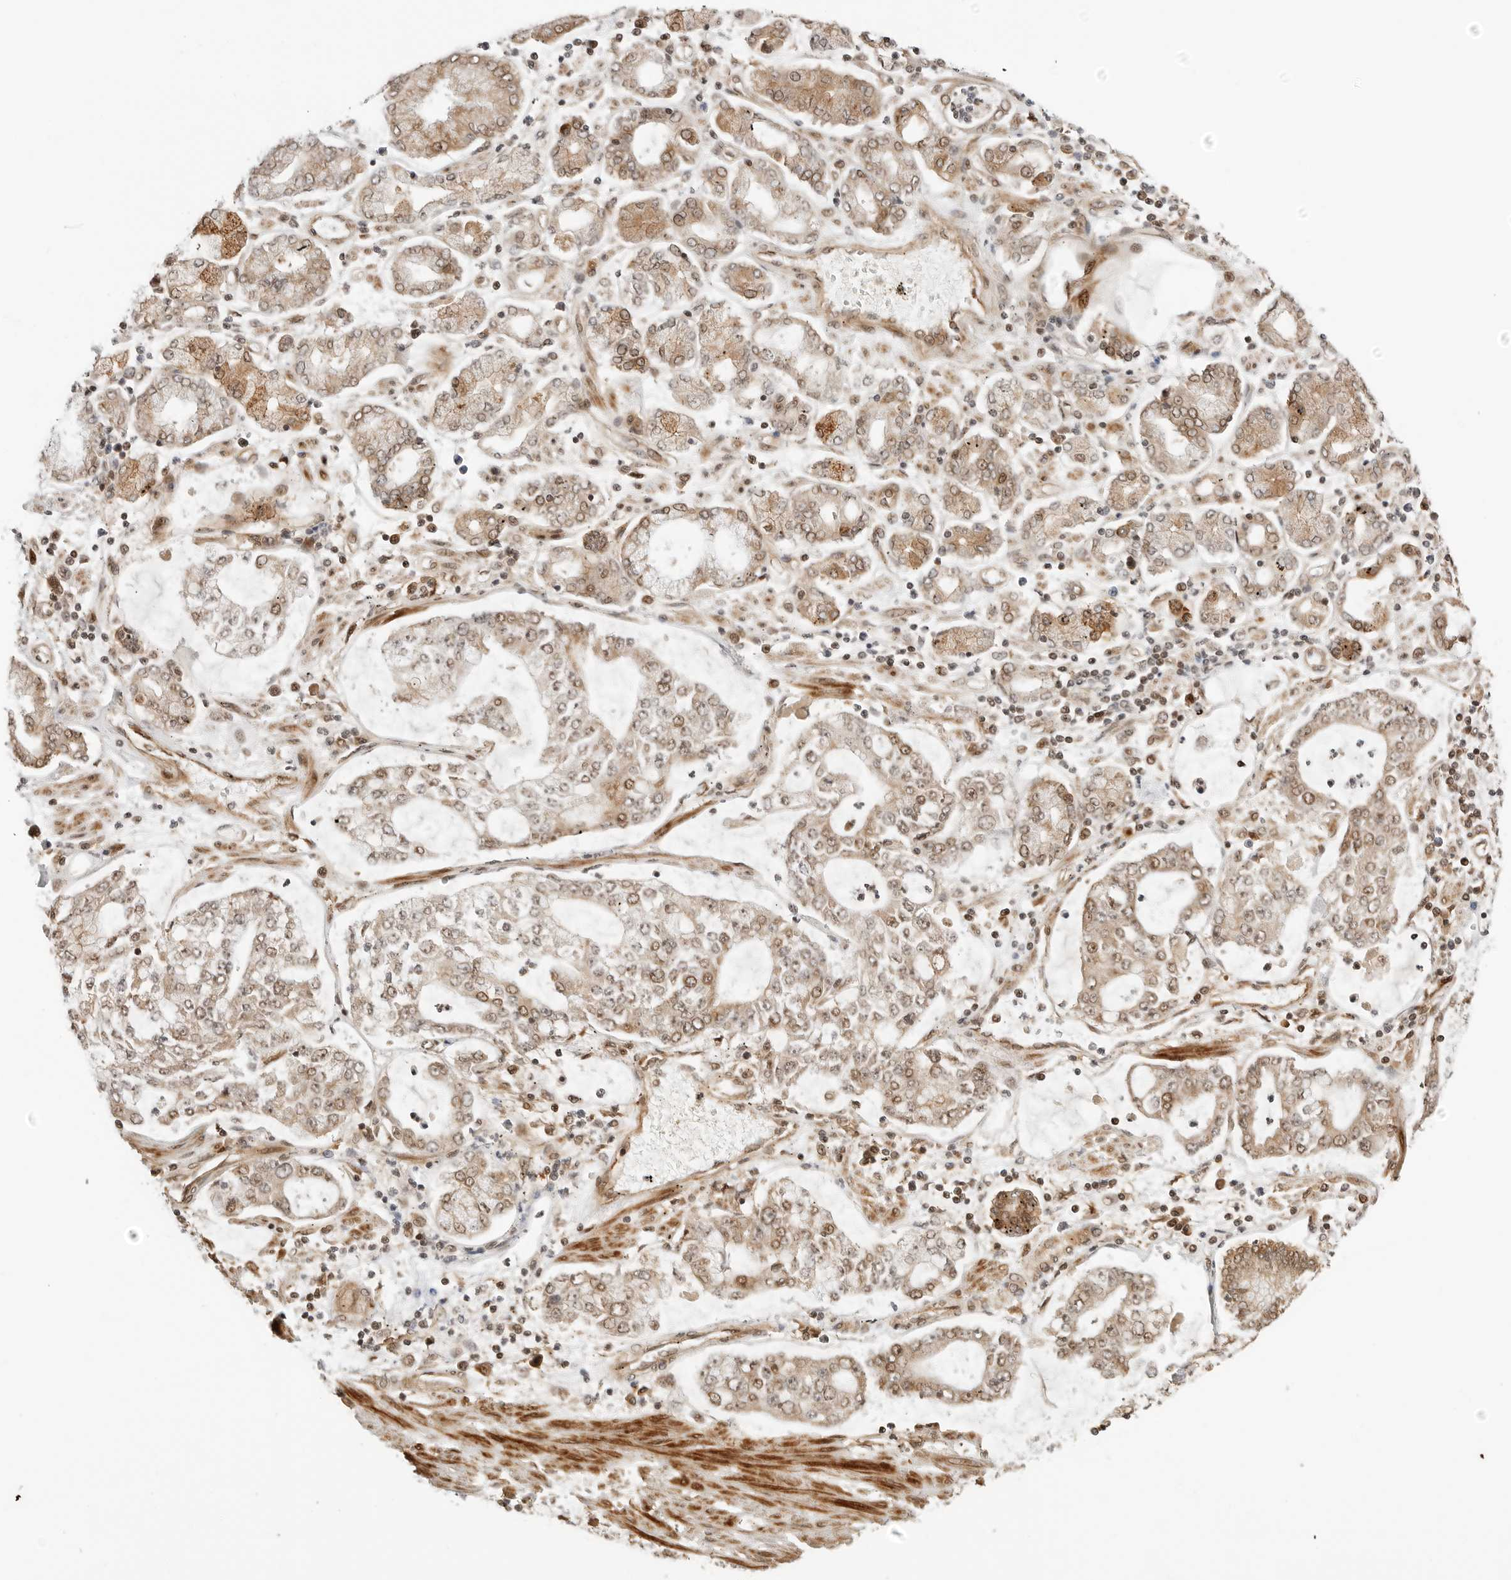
{"staining": {"intensity": "moderate", "quantity": "25%-75%", "location": "cytoplasmic/membranous,nuclear"}, "tissue": "stomach cancer", "cell_type": "Tumor cells", "image_type": "cancer", "snomed": [{"axis": "morphology", "description": "Adenocarcinoma, NOS"}, {"axis": "topography", "description": "Stomach"}], "caption": "Tumor cells display medium levels of moderate cytoplasmic/membranous and nuclear staining in about 25%-75% of cells in human stomach cancer (adenocarcinoma).", "gene": "GEM", "patient": {"sex": "male", "age": 76}}